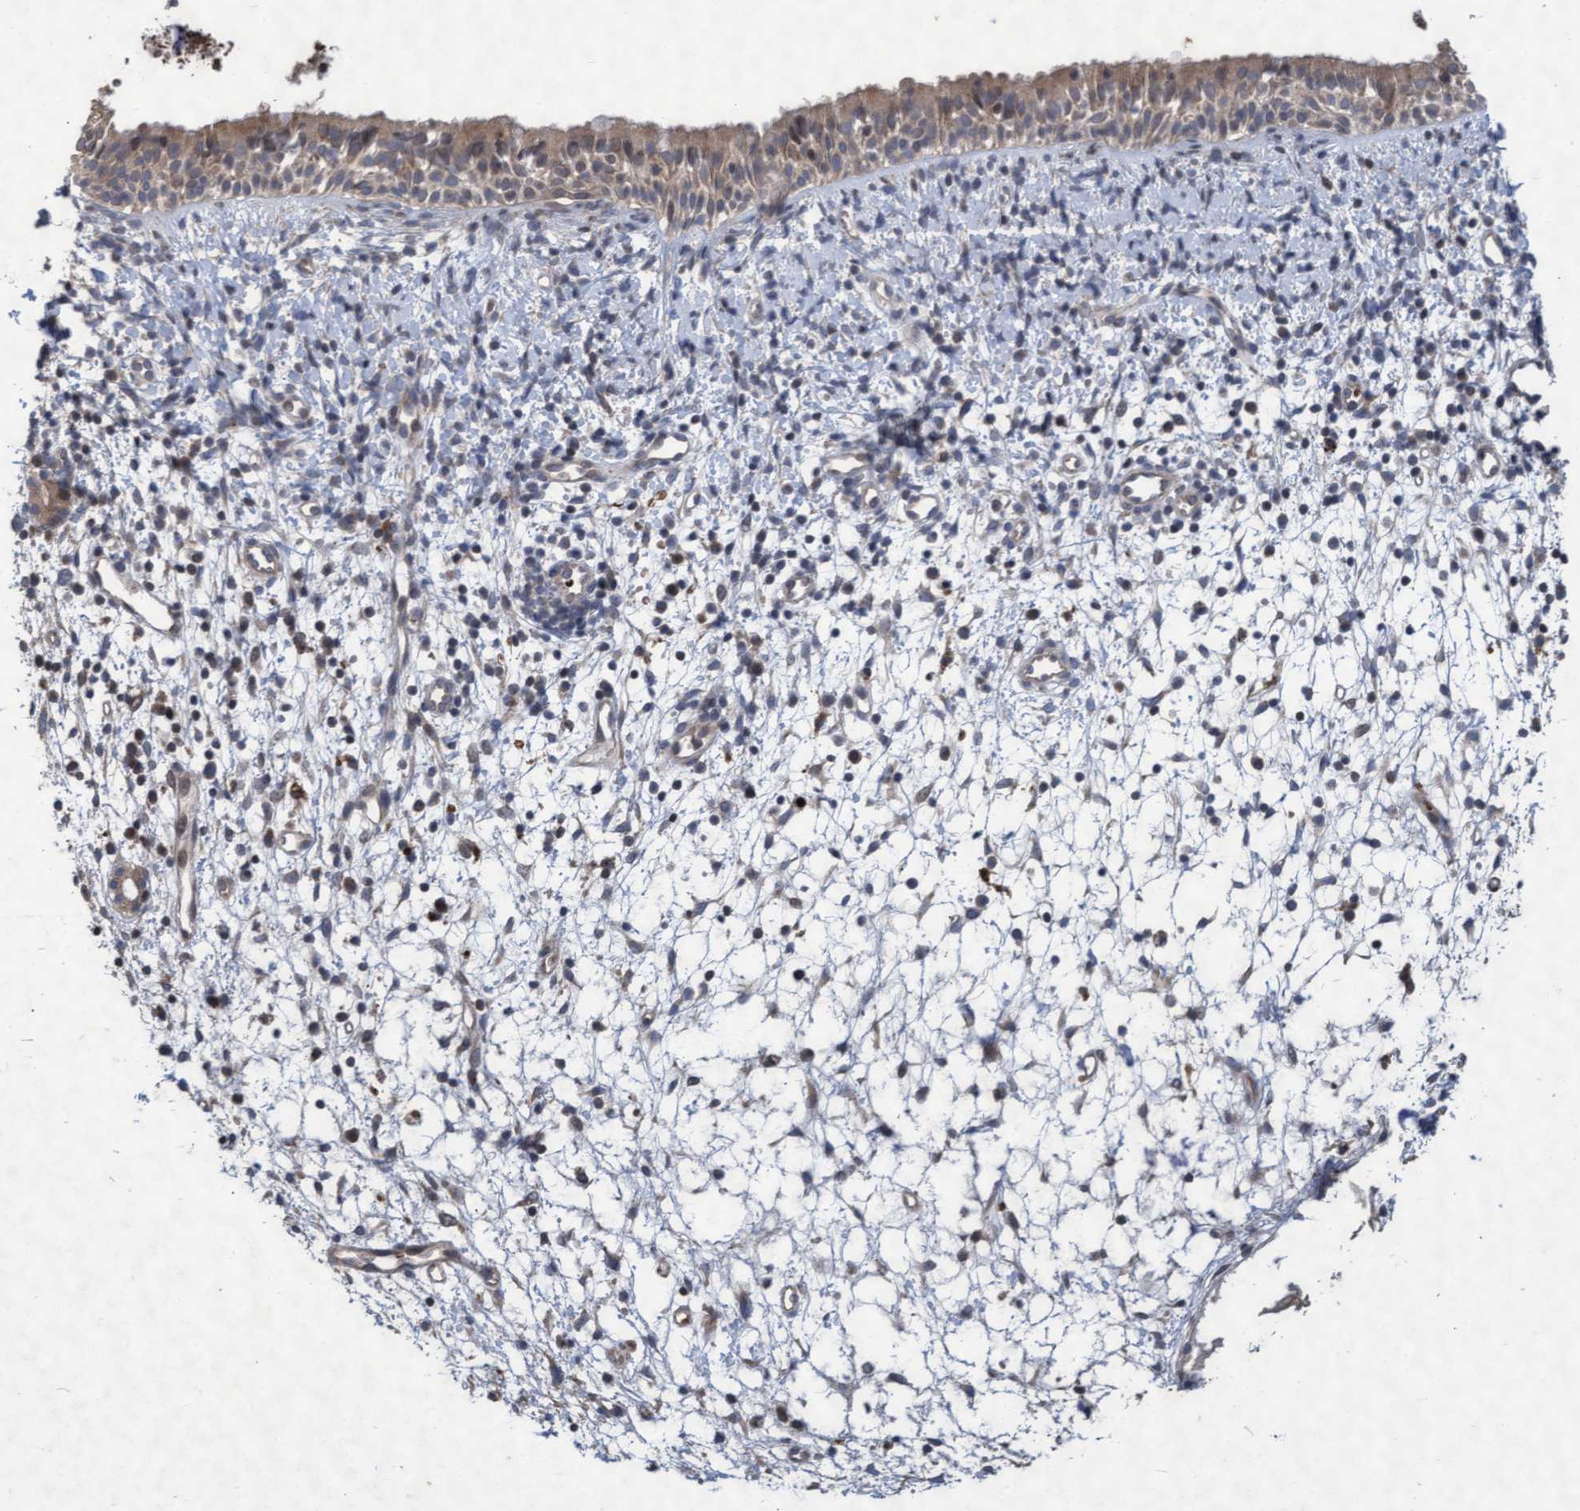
{"staining": {"intensity": "weak", "quantity": ">75%", "location": "cytoplasmic/membranous"}, "tissue": "nasopharynx", "cell_type": "Respiratory epithelial cells", "image_type": "normal", "snomed": [{"axis": "morphology", "description": "Normal tissue, NOS"}, {"axis": "topography", "description": "Nasopharynx"}], "caption": "This is an image of immunohistochemistry staining of unremarkable nasopharynx, which shows weak positivity in the cytoplasmic/membranous of respiratory epithelial cells.", "gene": "KCNC2", "patient": {"sex": "male", "age": 22}}